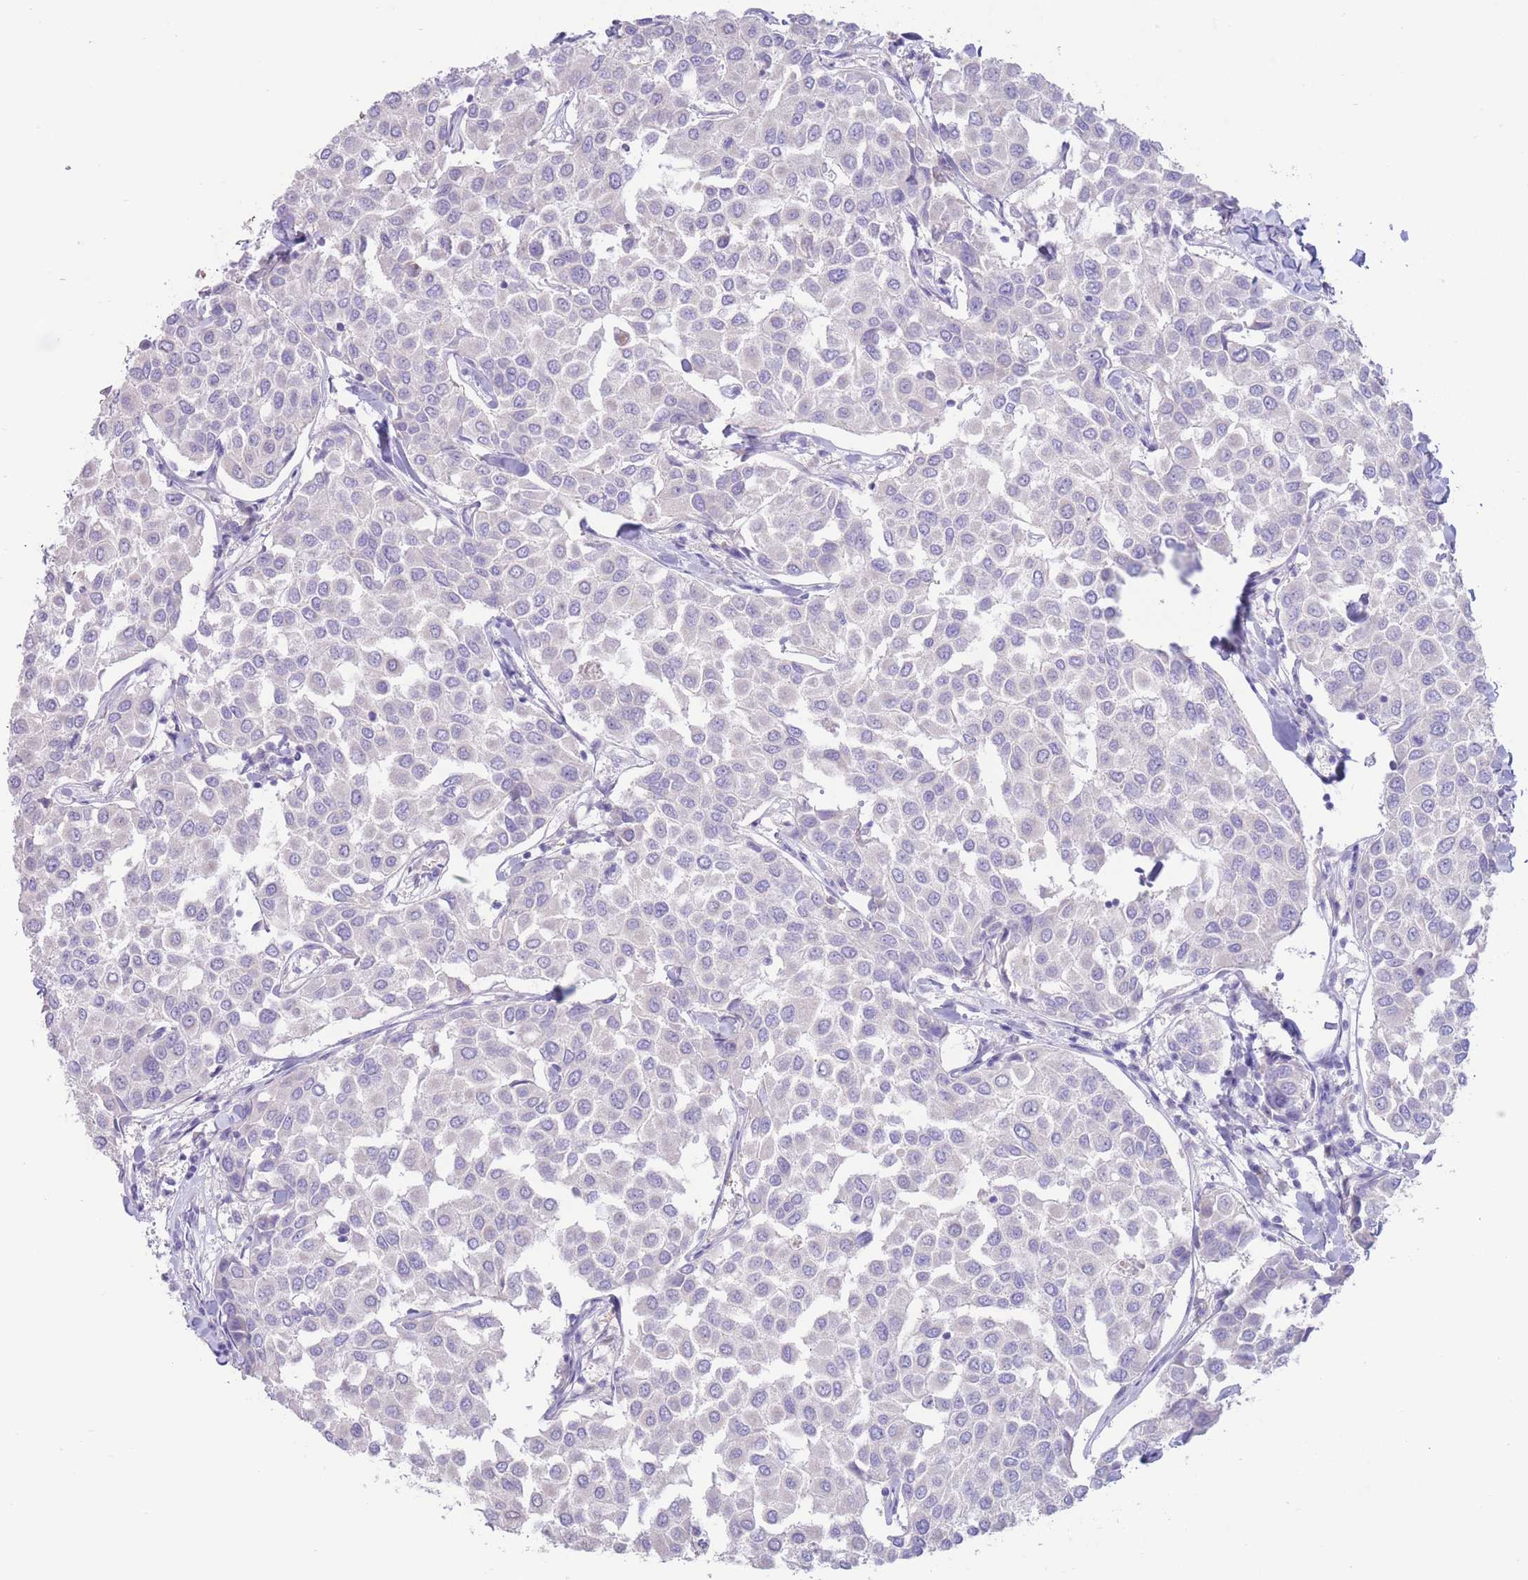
{"staining": {"intensity": "negative", "quantity": "none", "location": "none"}, "tissue": "breast cancer", "cell_type": "Tumor cells", "image_type": "cancer", "snomed": [{"axis": "morphology", "description": "Duct carcinoma"}, {"axis": "topography", "description": "Breast"}], "caption": "The histopathology image shows no significant positivity in tumor cells of breast cancer (intraductal carcinoma).", "gene": "FAH", "patient": {"sex": "female", "age": 55}}